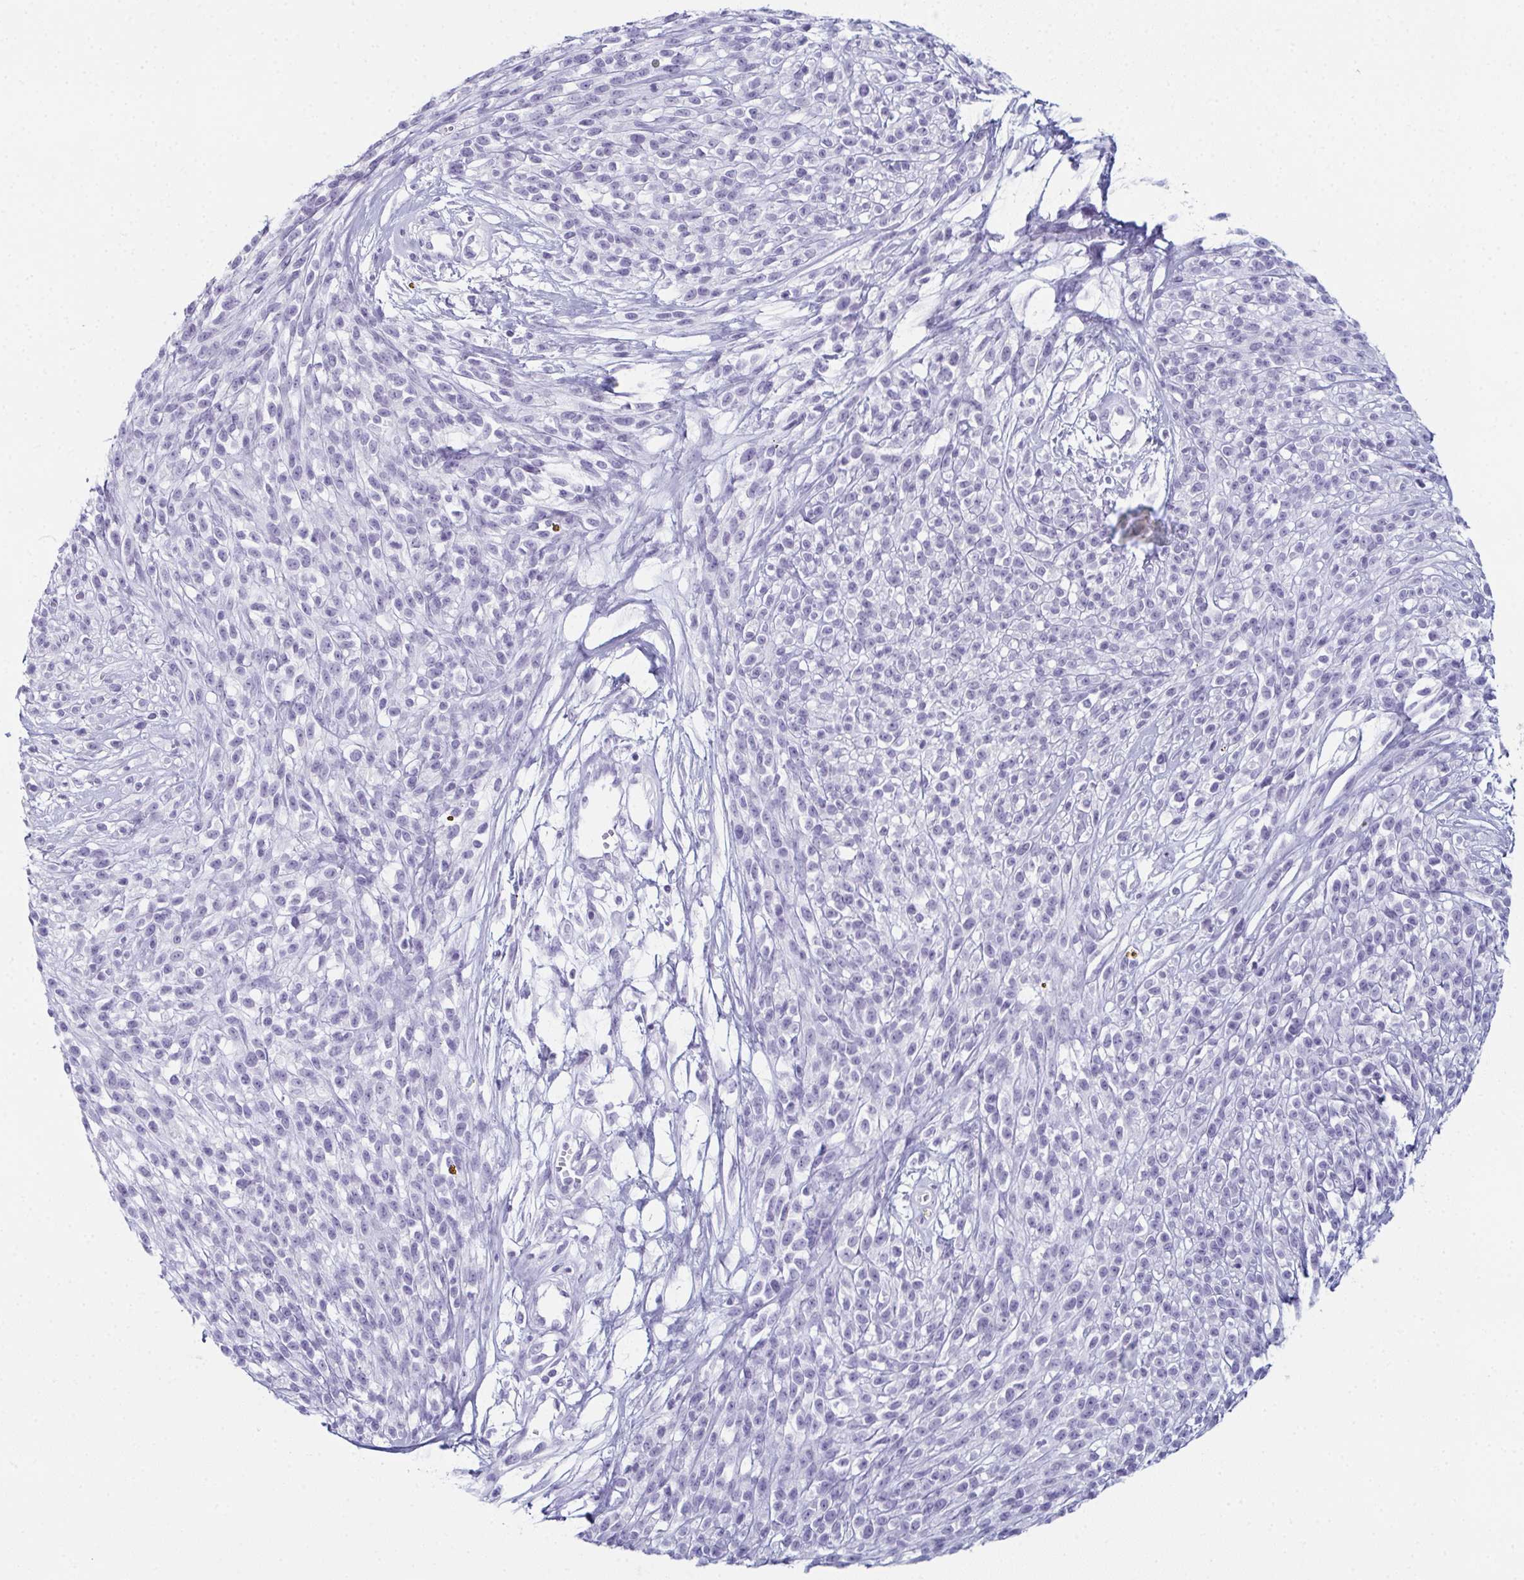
{"staining": {"intensity": "negative", "quantity": "none", "location": "none"}, "tissue": "melanoma", "cell_type": "Tumor cells", "image_type": "cancer", "snomed": [{"axis": "morphology", "description": "Malignant melanoma, NOS"}, {"axis": "topography", "description": "Skin"}, {"axis": "topography", "description": "Skin of trunk"}], "caption": "DAB immunohistochemical staining of human melanoma reveals no significant staining in tumor cells.", "gene": "ENKUR", "patient": {"sex": "male", "age": 74}}